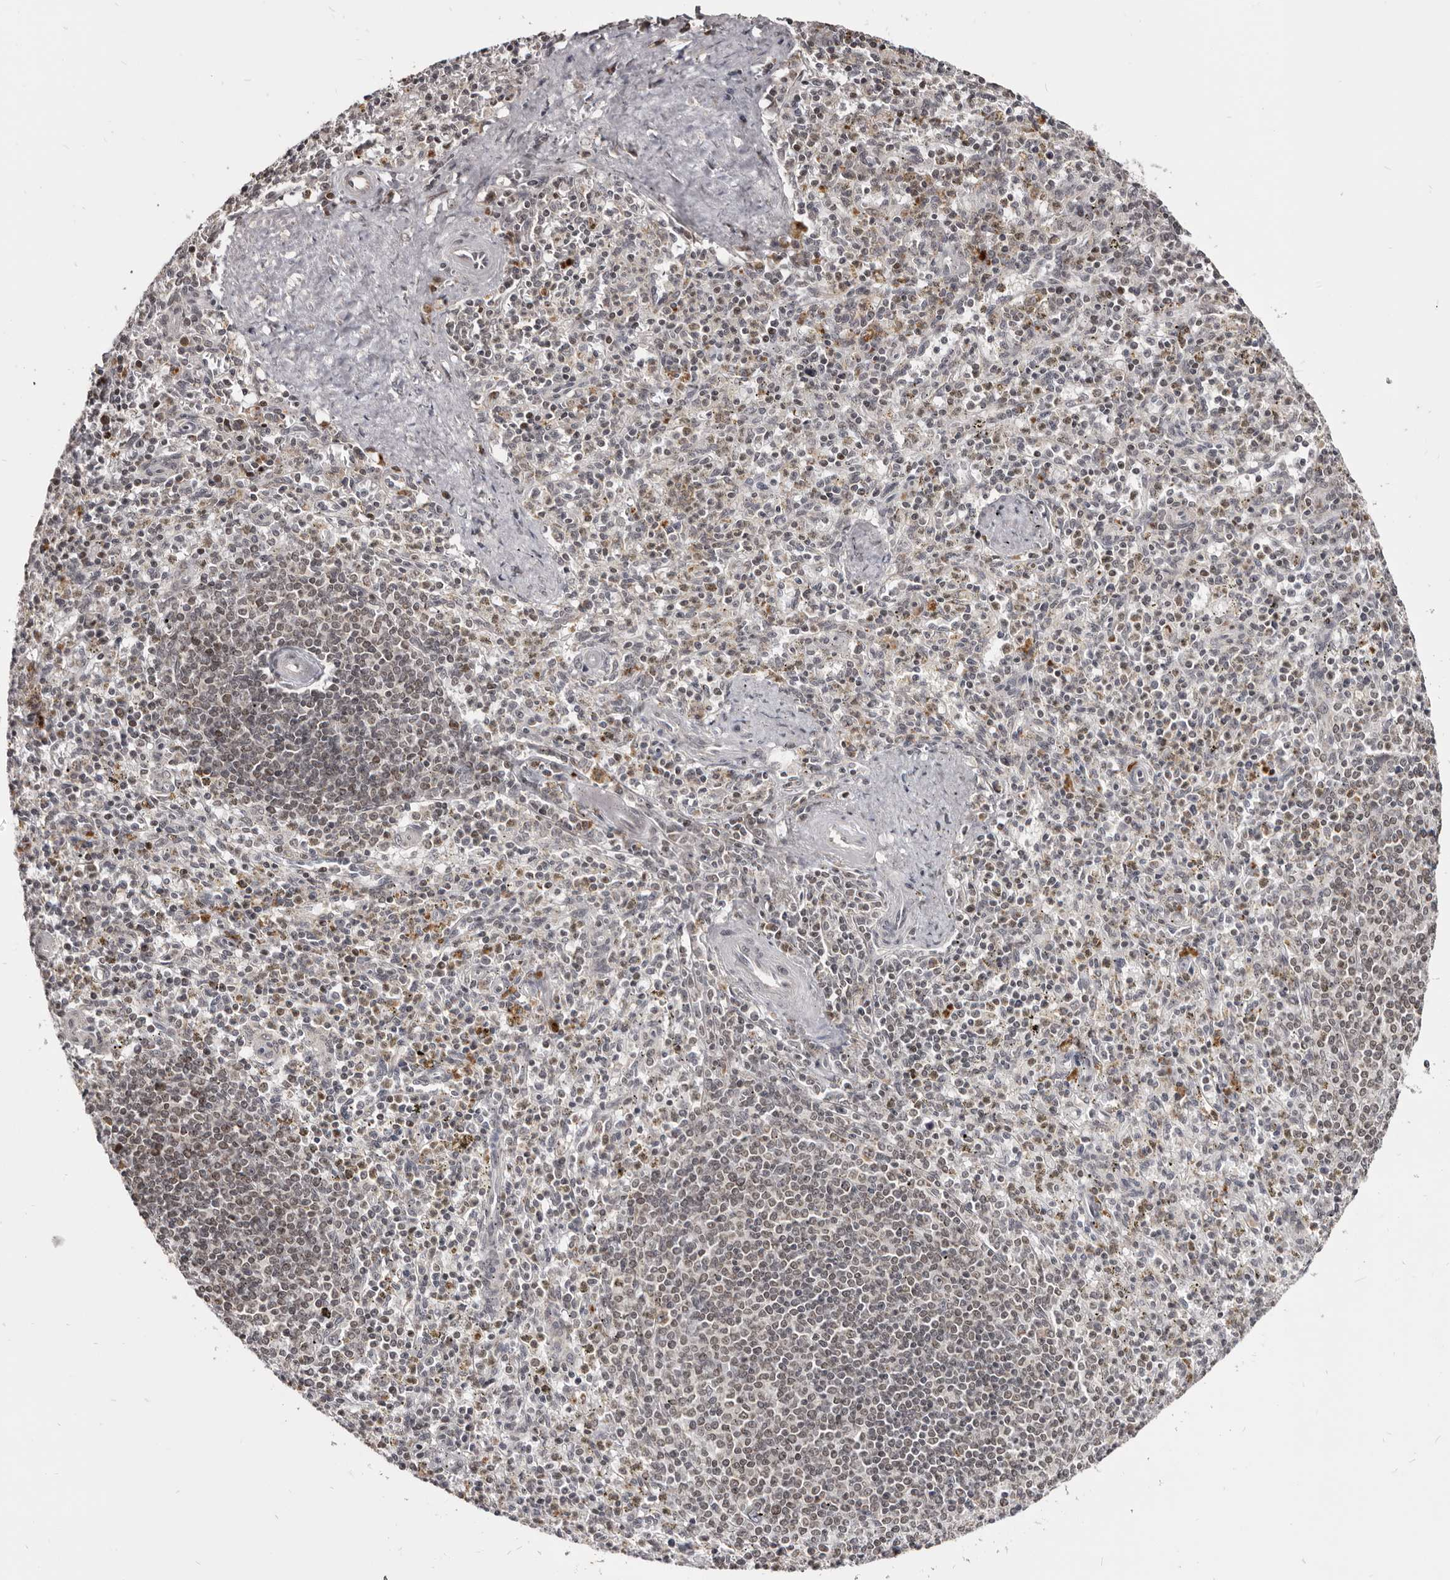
{"staining": {"intensity": "moderate", "quantity": "<25%", "location": "nuclear"}, "tissue": "spleen", "cell_type": "Cells in red pulp", "image_type": "normal", "snomed": [{"axis": "morphology", "description": "Normal tissue, NOS"}, {"axis": "topography", "description": "Spleen"}], "caption": "The immunohistochemical stain highlights moderate nuclear expression in cells in red pulp of normal spleen.", "gene": "THUMPD1", "patient": {"sex": "male", "age": 72}}